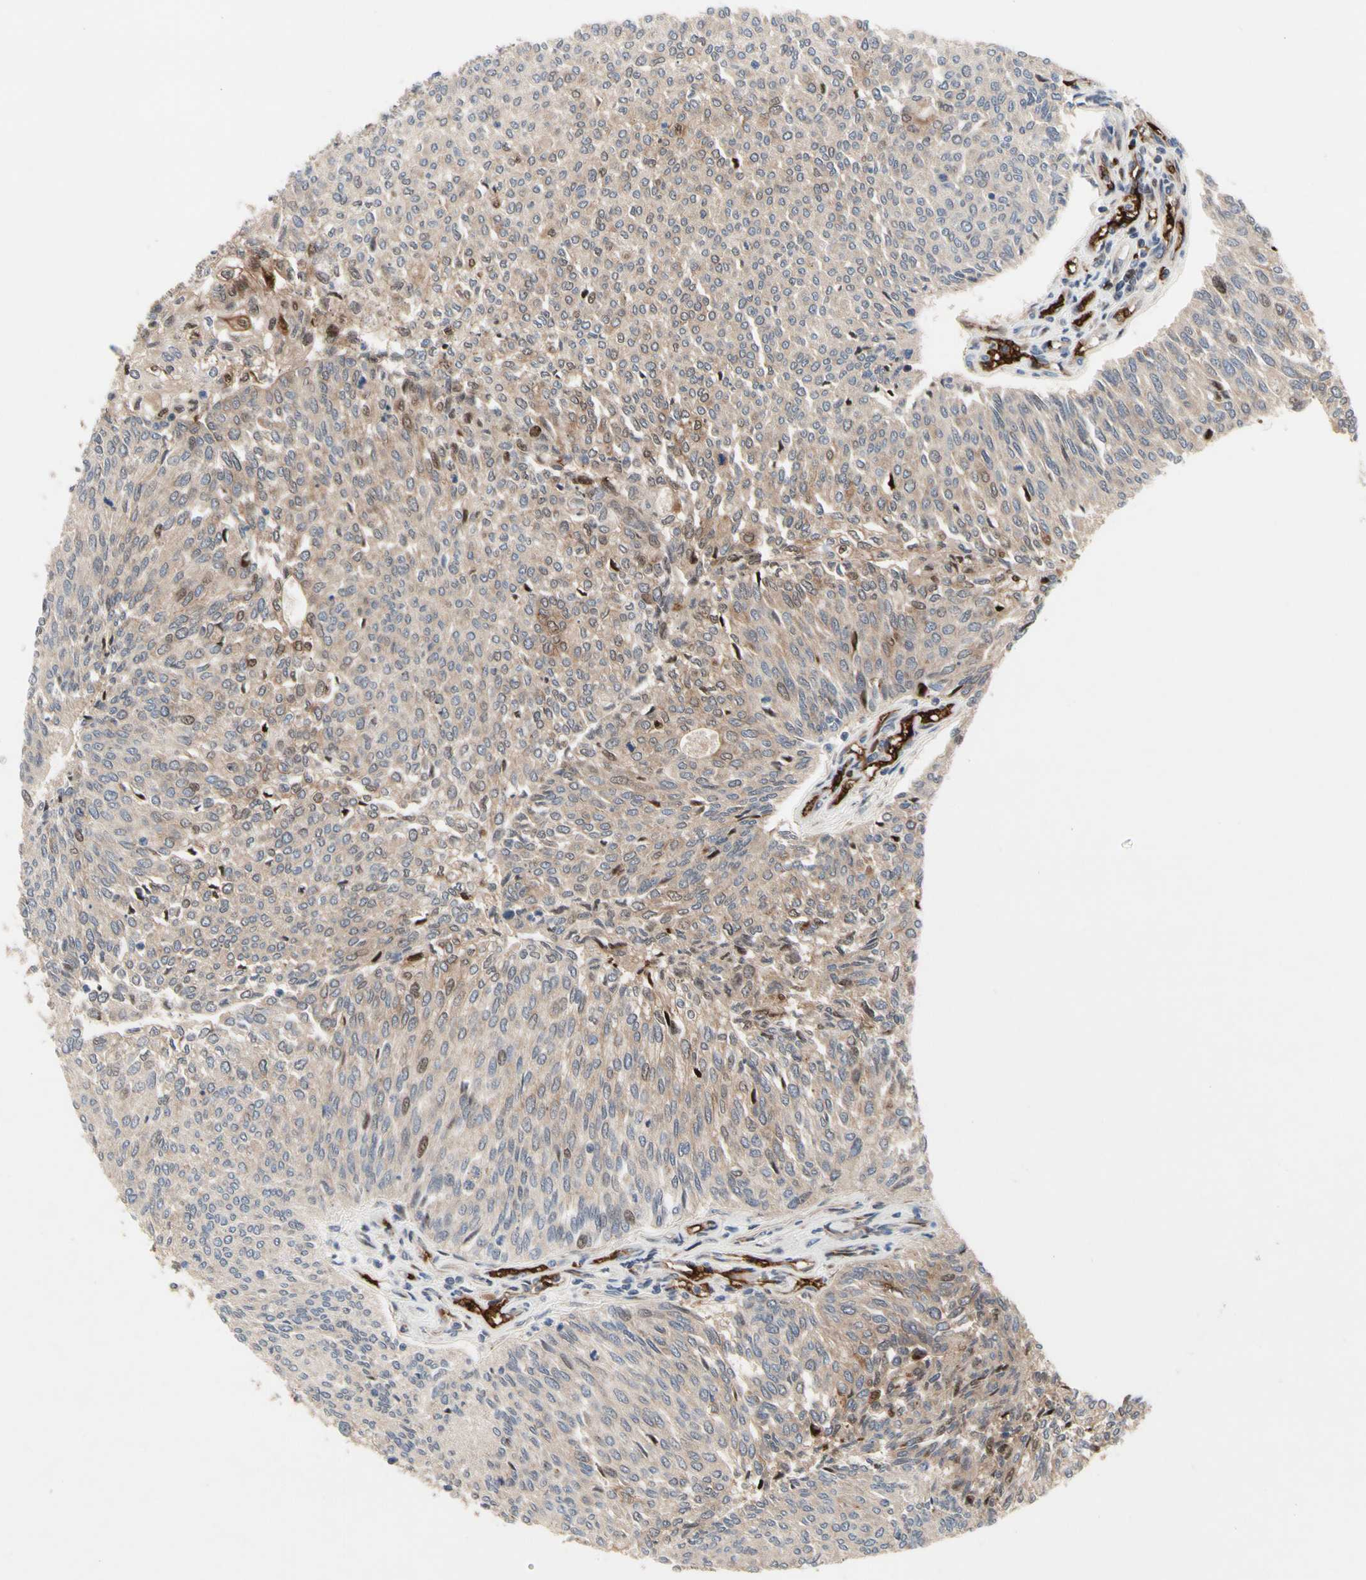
{"staining": {"intensity": "weak", "quantity": ">75%", "location": "cytoplasmic/membranous,nuclear"}, "tissue": "urothelial cancer", "cell_type": "Tumor cells", "image_type": "cancer", "snomed": [{"axis": "morphology", "description": "Urothelial carcinoma, Low grade"}, {"axis": "topography", "description": "Urinary bladder"}], "caption": "This photomicrograph displays urothelial carcinoma (low-grade) stained with IHC to label a protein in brown. The cytoplasmic/membranous and nuclear of tumor cells show weak positivity for the protein. Nuclei are counter-stained blue.", "gene": "HMGCR", "patient": {"sex": "female", "age": 79}}